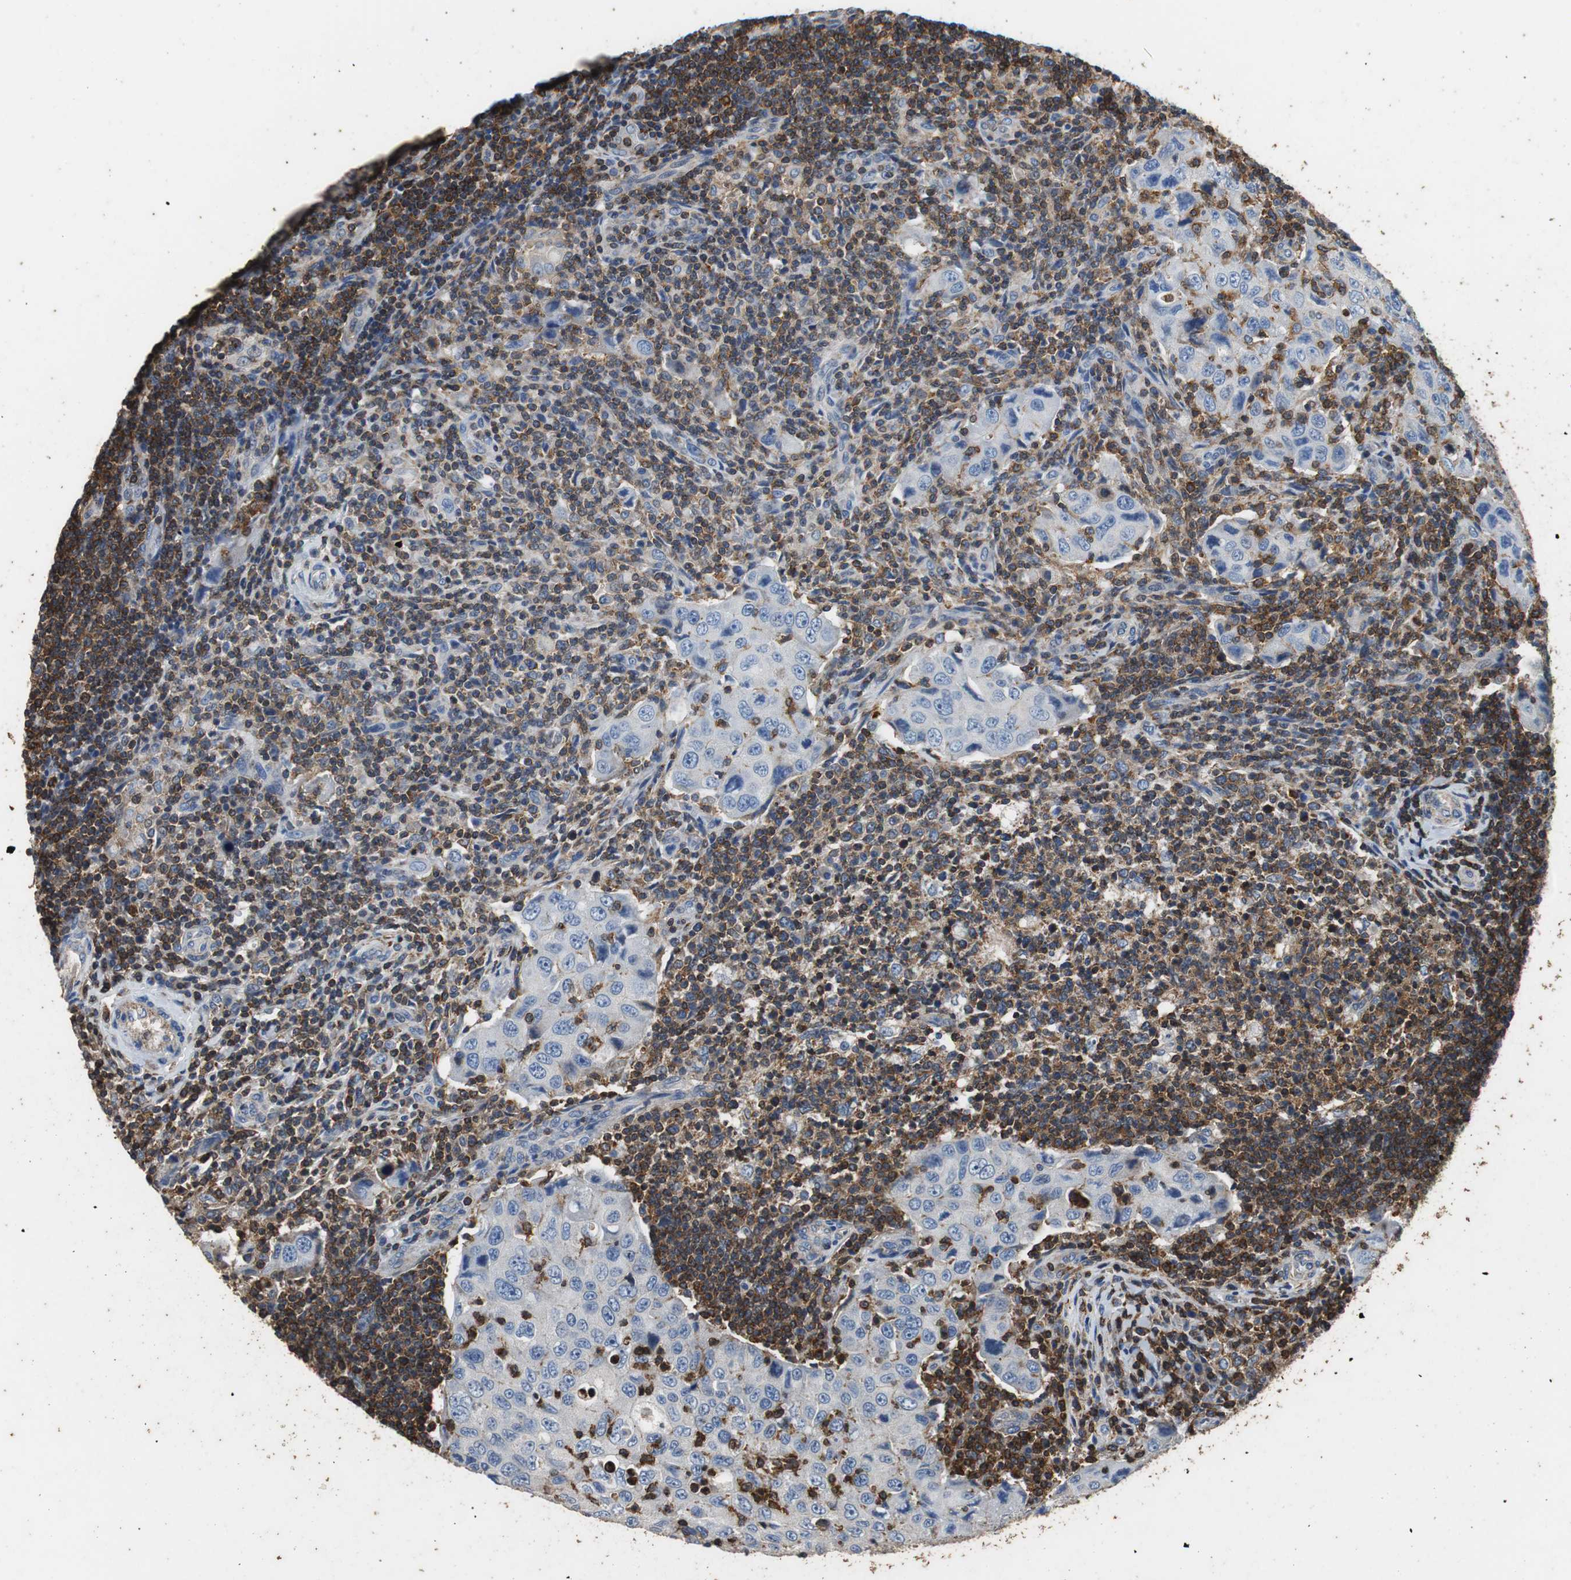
{"staining": {"intensity": "strong", "quantity": ">75%", "location": "cytoplasmic/membranous"}, "tissue": "lymph node", "cell_type": "Germinal center cells", "image_type": "normal", "snomed": [{"axis": "morphology", "description": "Normal tissue, NOS"}, {"axis": "morphology", "description": "Squamous cell carcinoma, metastatic, NOS"}, {"axis": "topography", "description": "Lymph node"}], "caption": "IHC (DAB (3,3'-diaminobenzidine)) staining of benign lymph node demonstrates strong cytoplasmic/membranous protein positivity in about >75% of germinal center cells.", "gene": "PRKRA", "patient": {"sex": "female", "age": 53}}